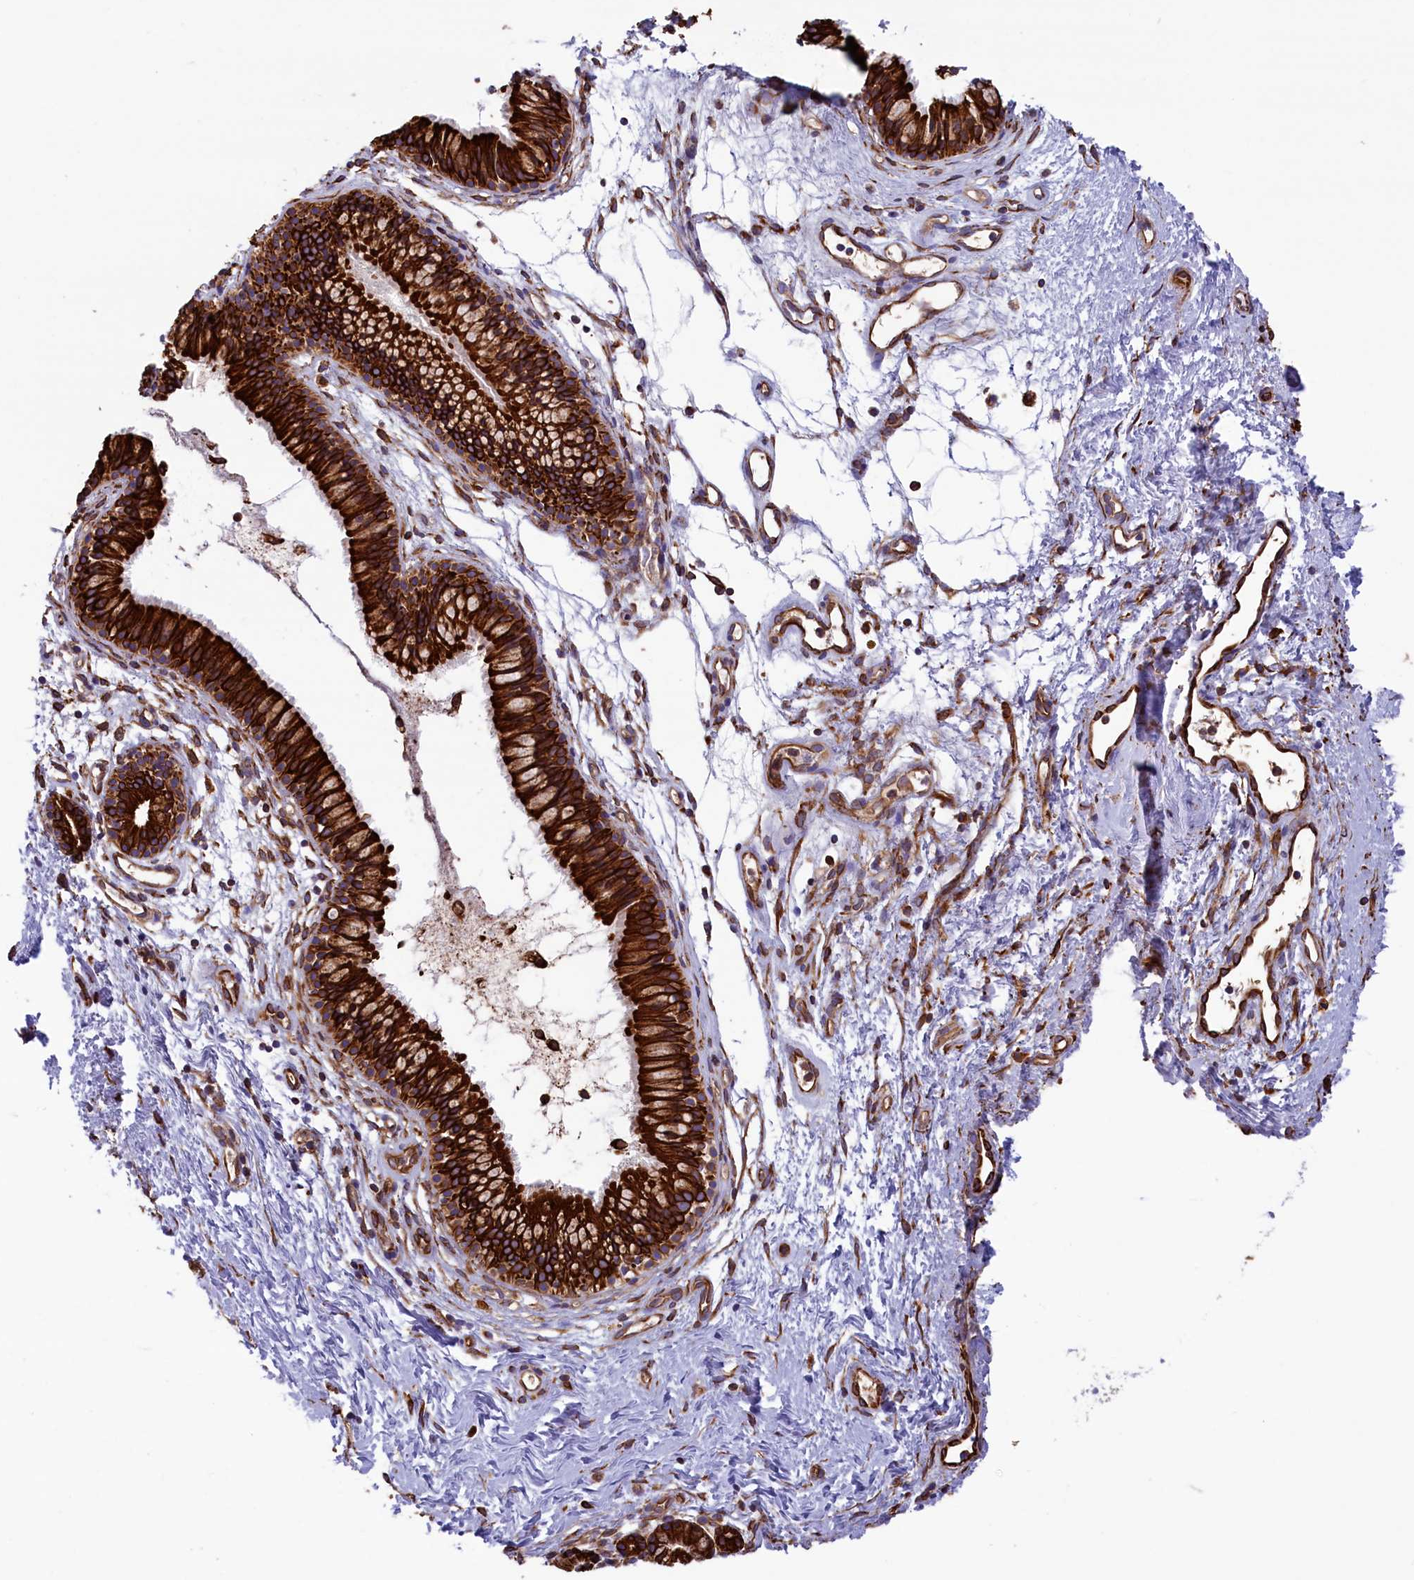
{"staining": {"intensity": "strong", "quantity": ">75%", "location": "cytoplasmic/membranous"}, "tissue": "nasopharynx", "cell_type": "Respiratory epithelial cells", "image_type": "normal", "snomed": [{"axis": "morphology", "description": "Normal tissue, NOS"}, {"axis": "topography", "description": "Nasopharynx"}], "caption": "Immunohistochemistry (IHC) histopathology image of unremarkable nasopharynx: human nasopharynx stained using IHC displays high levels of strong protein expression localized specifically in the cytoplasmic/membranous of respiratory epithelial cells, appearing as a cytoplasmic/membranous brown color.", "gene": "GATB", "patient": {"sex": "male", "age": 82}}